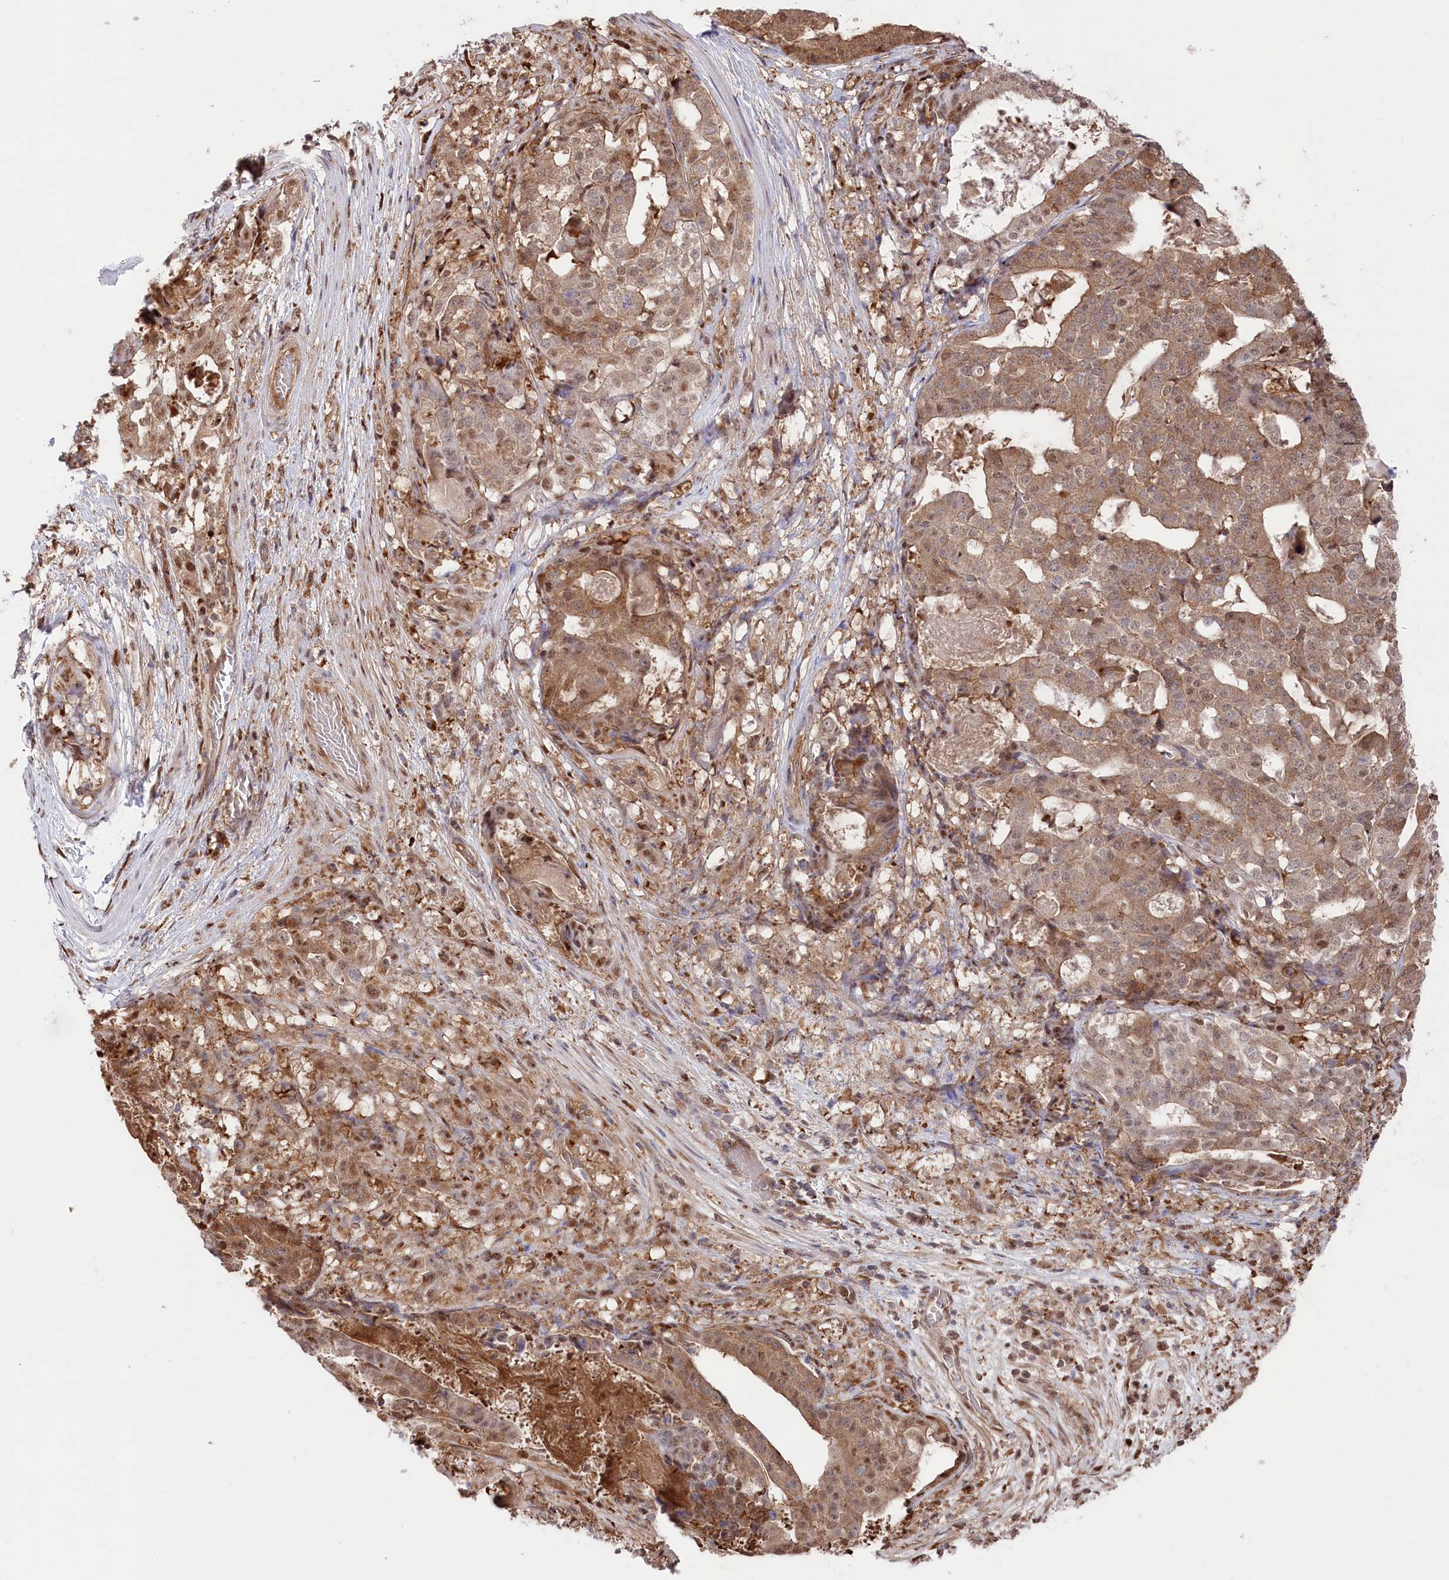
{"staining": {"intensity": "moderate", "quantity": ">75%", "location": "cytoplasmic/membranous,nuclear"}, "tissue": "stomach cancer", "cell_type": "Tumor cells", "image_type": "cancer", "snomed": [{"axis": "morphology", "description": "Adenocarcinoma, NOS"}, {"axis": "topography", "description": "Stomach"}], "caption": "Stomach adenocarcinoma stained for a protein displays moderate cytoplasmic/membranous and nuclear positivity in tumor cells.", "gene": "PSMA1", "patient": {"sex": "male", "age": 48}}